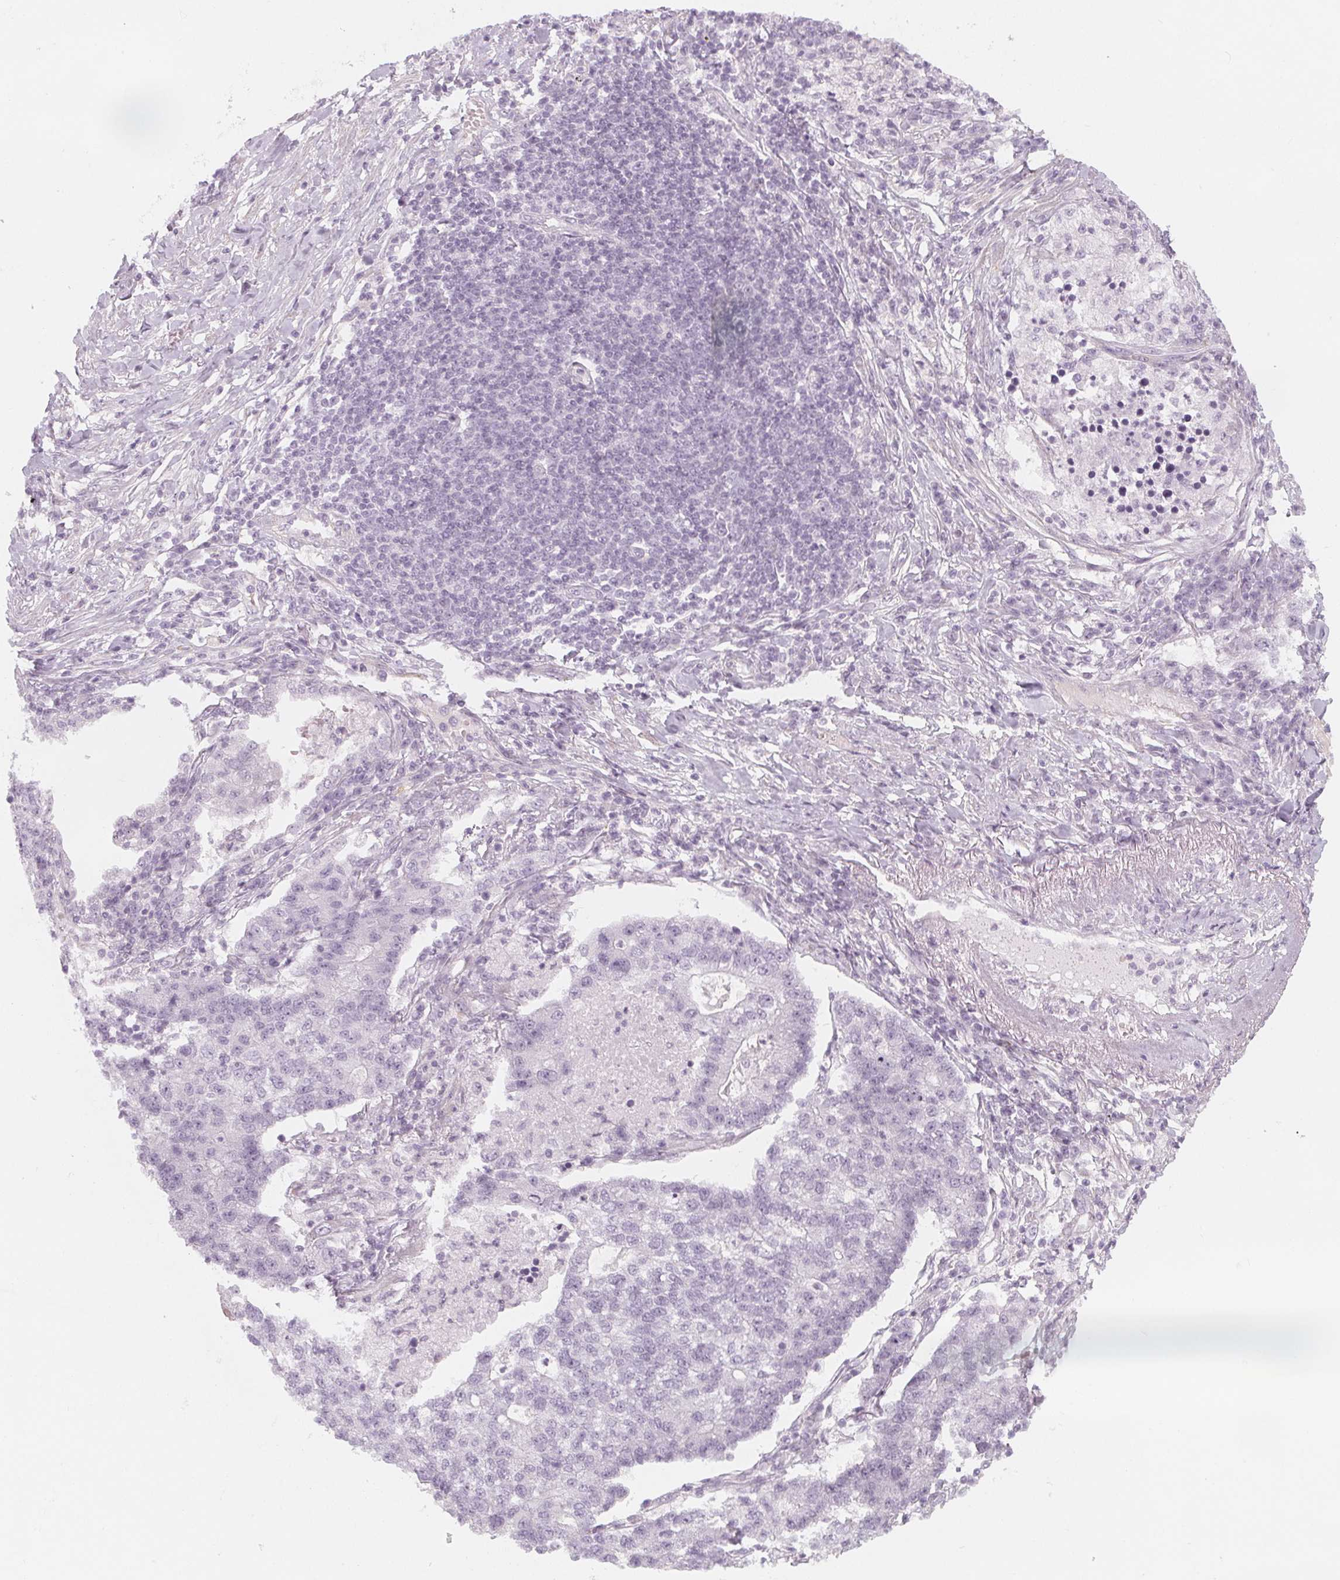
{"staining": {"intensity": "negative", "quantity": "none", "location": "none"}, "tissue": "lung cancer", "cell_type": "Tumor cells", "image_type": "cancer", "snomed": [{"axis": "morphology", "description": "Adenocarcinoma, NOS"}, {"axis": "topography", "description": "Lung"}], "caption": "A high-resolution photomicrograph shows immunohistochemistry (IHC) staining of lung adenocarcinoma, which demonstrates no significant expression in tumor cells. (Immunohistochemistry, brightfield microscopy, high magnification).", "gene": "MAP1A", "patient": {"sex": "male", "age": 57}}